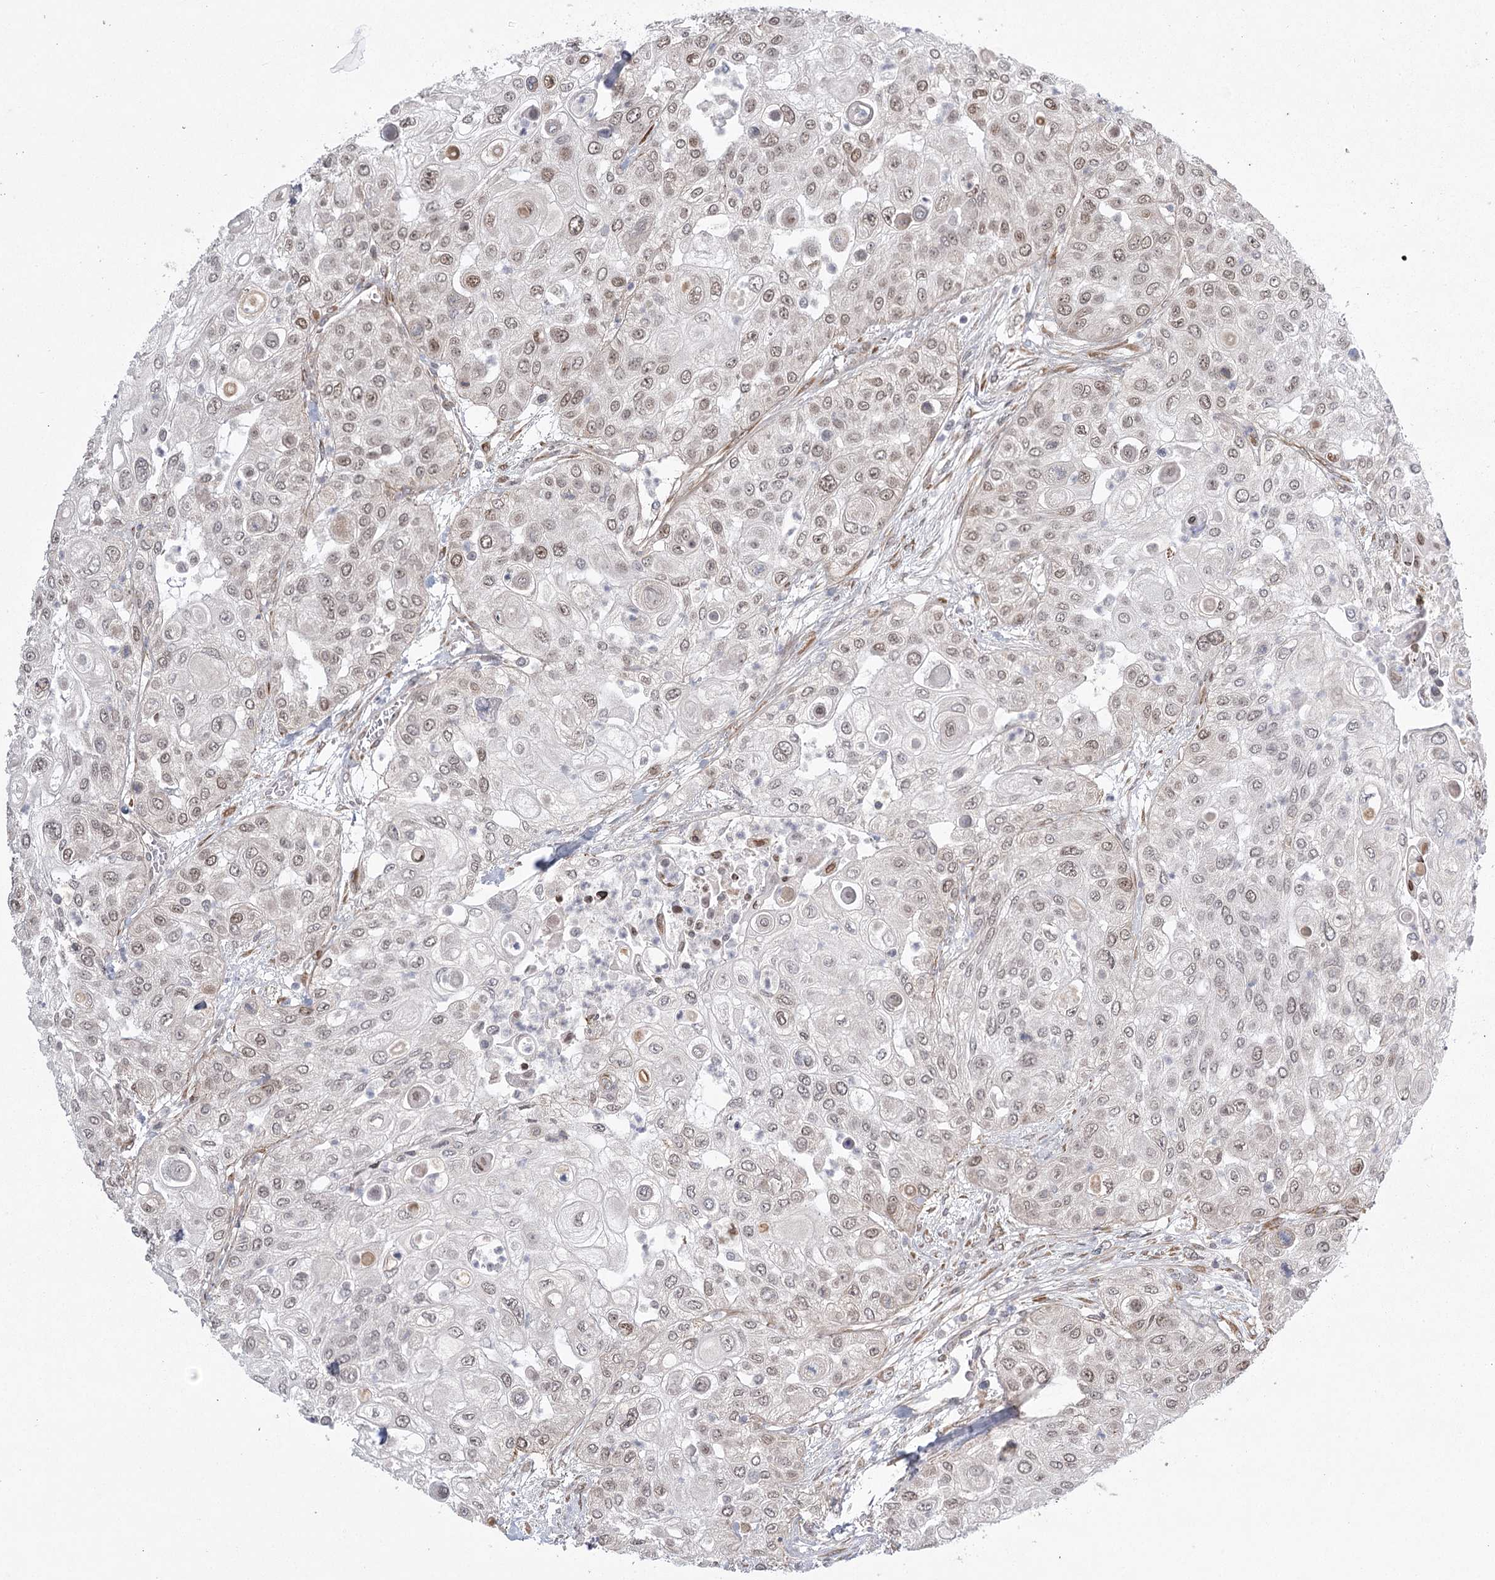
{"staining": {"intensity": "moderate", "quantity": "<25%", "location": "nuclear"}, "tissue": "urothelial cancer", "cell_type": "Tumor cells", "image_type": "cancer", "snomed": [{"axis": "morphology", "description": "Urothelial carcinoma, High grade"}, {"axis": "topography", "description": "Urinary bladder"}], "caption": "Immunohistochemical staining of human urothelial cancer reveals moderate nuclear protein positivity in approximately <25% of tumor cells.", "gene": "MED28", "patient": {"sex": "female", "age": 79}}